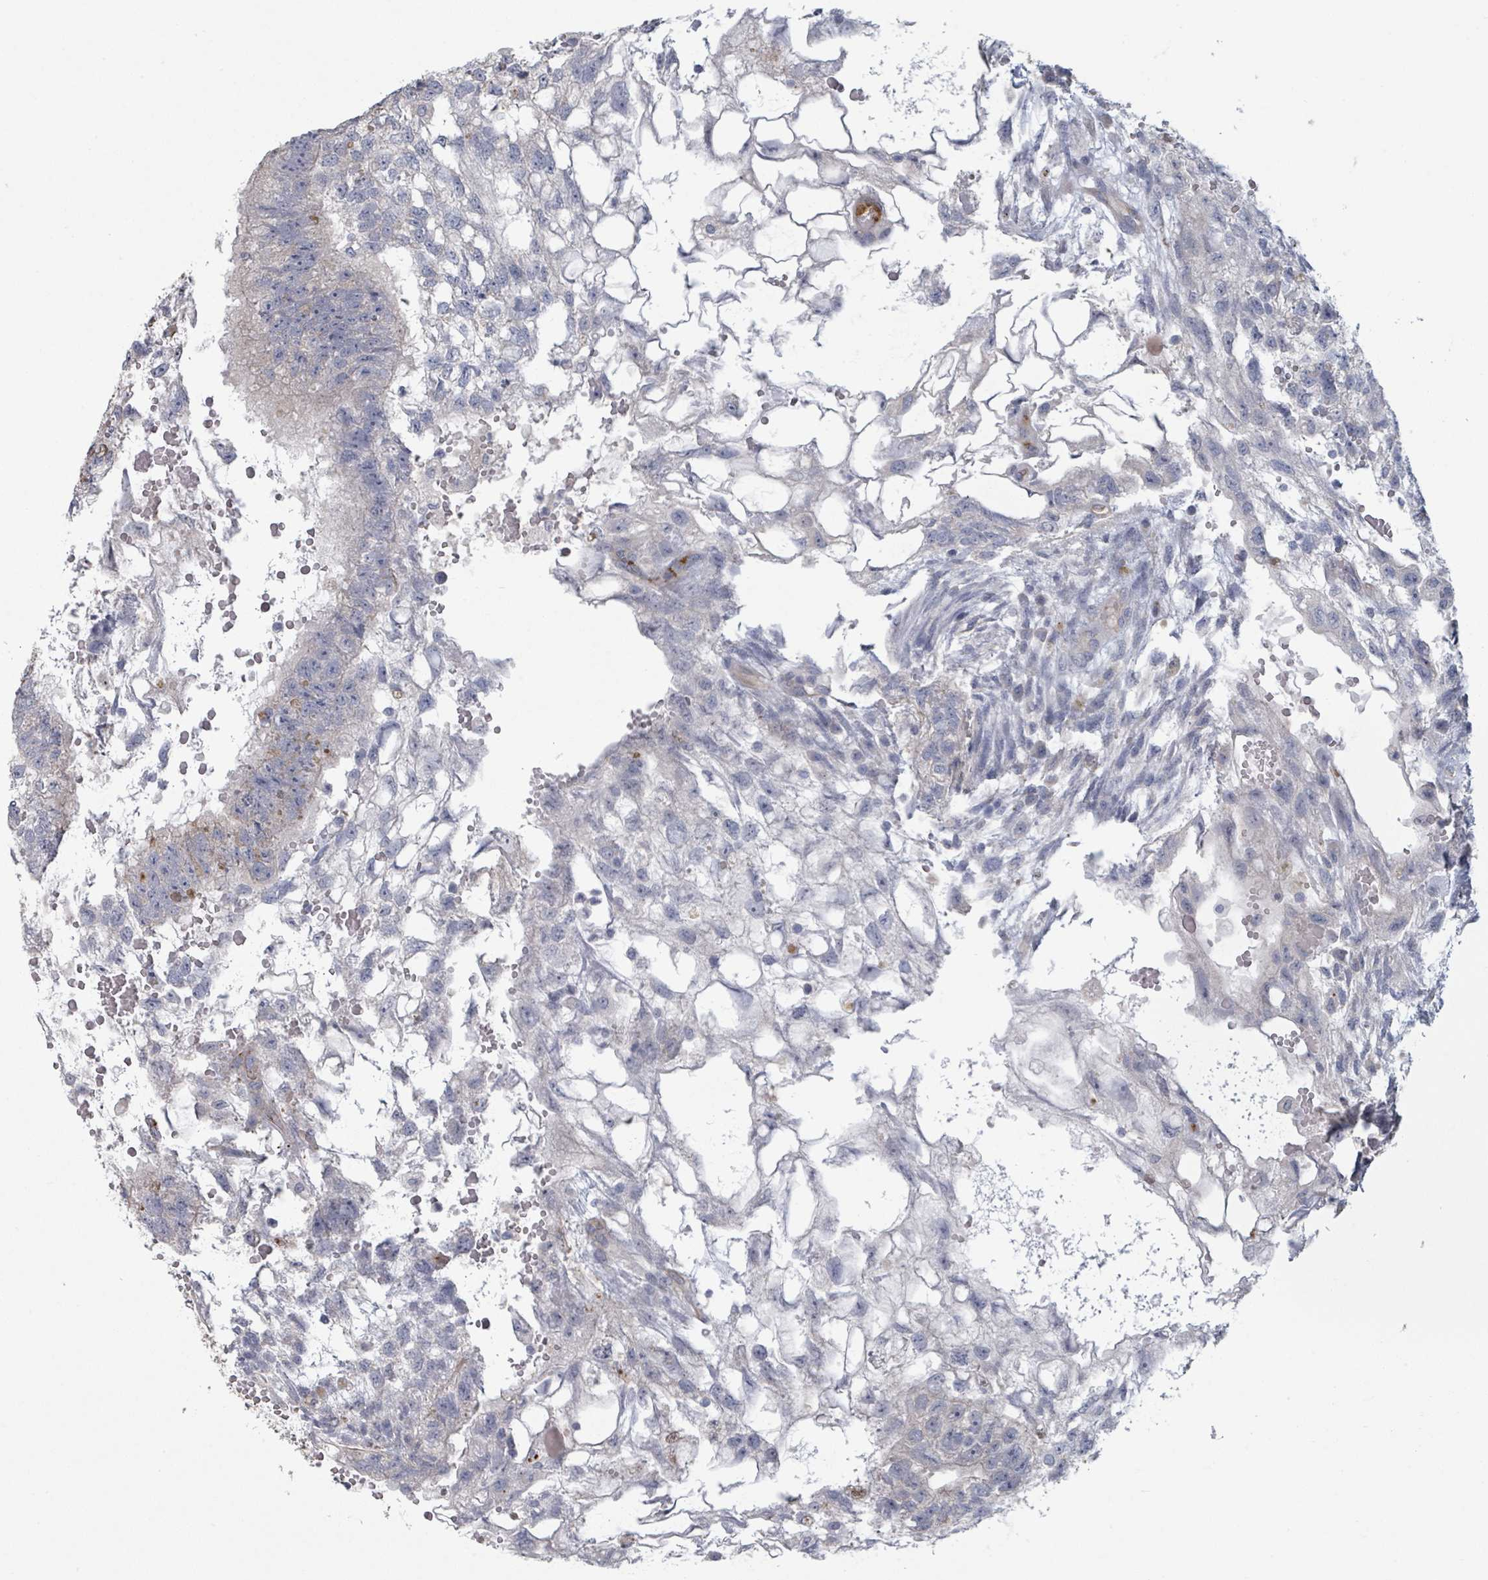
{"staining": {"intensity": "negative", "quantity": "none", "location": "none"}, "tissue": "testis cancer", "cell_type": "Tumor cells", "image_type": "cancer", "snomed": [{"axis": "morphology", "description": "Normal tissue, NOS"}, {"axis": "morphology", "description": "Carcinoma, Embryonal, NOS"}, {"axis": "topography", "description": "Testis"}], "caption": "IHC image of testis cancer (embryonal carcinoma) stained for a protein (brown), which shows no expression in tumor cells.", "gene": "PLAUR", "patient": {"sex": "male", "age": 32}}